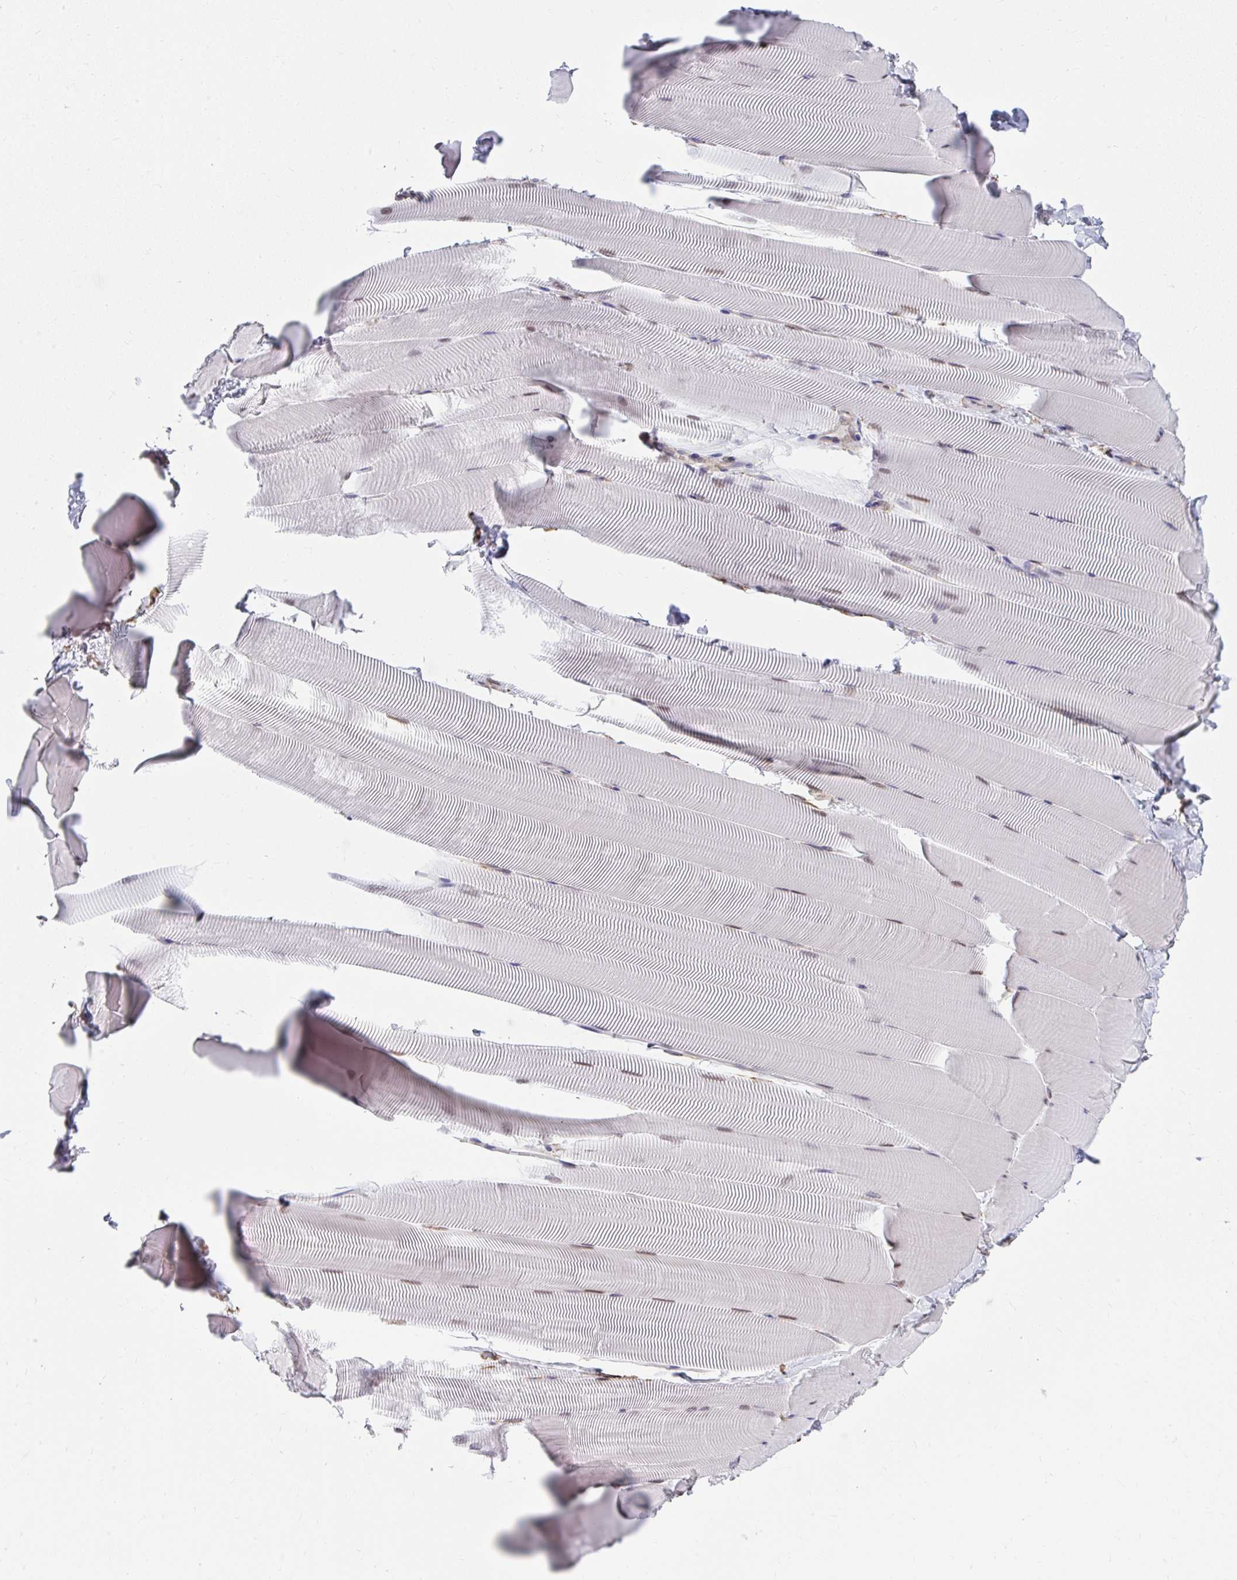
{"staining": {"intensity": "weak", "quantity": "<25%", "location": "nuclear"}, "tissue": "skeletal muscle", "cell_type": "Myocytes", "image_type": "normal", "snomed": [{"axis": "morphology", "description": "Normal tissue, NOS"}, {"axis": "topography", "description": "Skeletal muscle"}], "caption": "High power microscopy histopathology image of an immunohistochemistry (IHC) photomicrograph of unremarkable skeletal muscle, revealing no significant staining in myocytes.", "gene": "NMNAT1", "patient": {"sex": "male", "age": 25}}